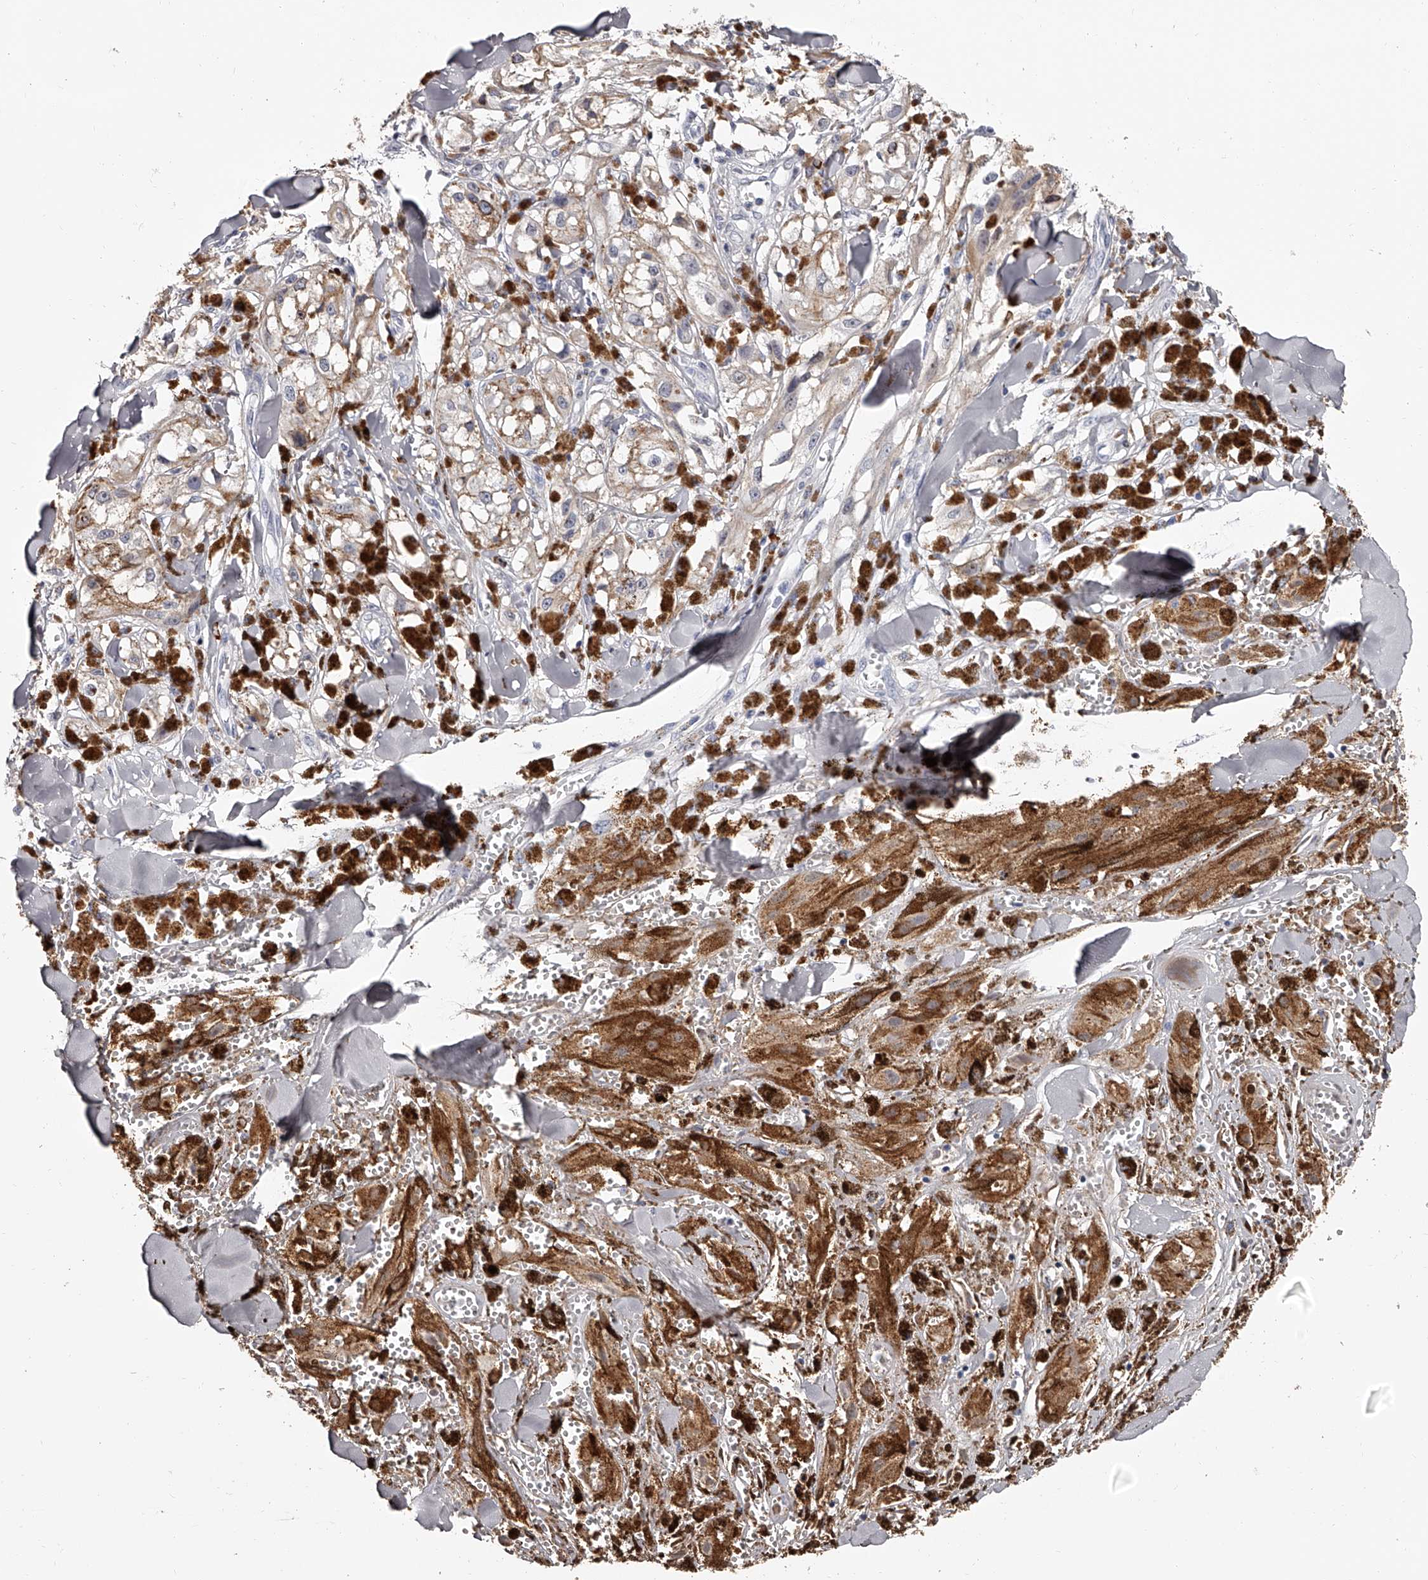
{"staining": {"intensity": "negative", "quantity": "none", "location": "none"}, "tissue": "melanoma", "cell_type": "Tumor cells", "image_type": "cancer", "snomed": [{"axis": "morphology", "description": "Malignant melanoma, NOS"}, {"axis": "topography", "description": "Skin"}], "caption": "IHC histopathology image of melanoma stained for a protein (brown), which exhibits no expression in tumor cells. (Stains: DAB immunohistochemistry with hematoxylin counter stain, Microscopy: brightfield microscopy at high magnification).", "gene": "PACSIN1", "patient": {"sex": "male", "age": 88}}